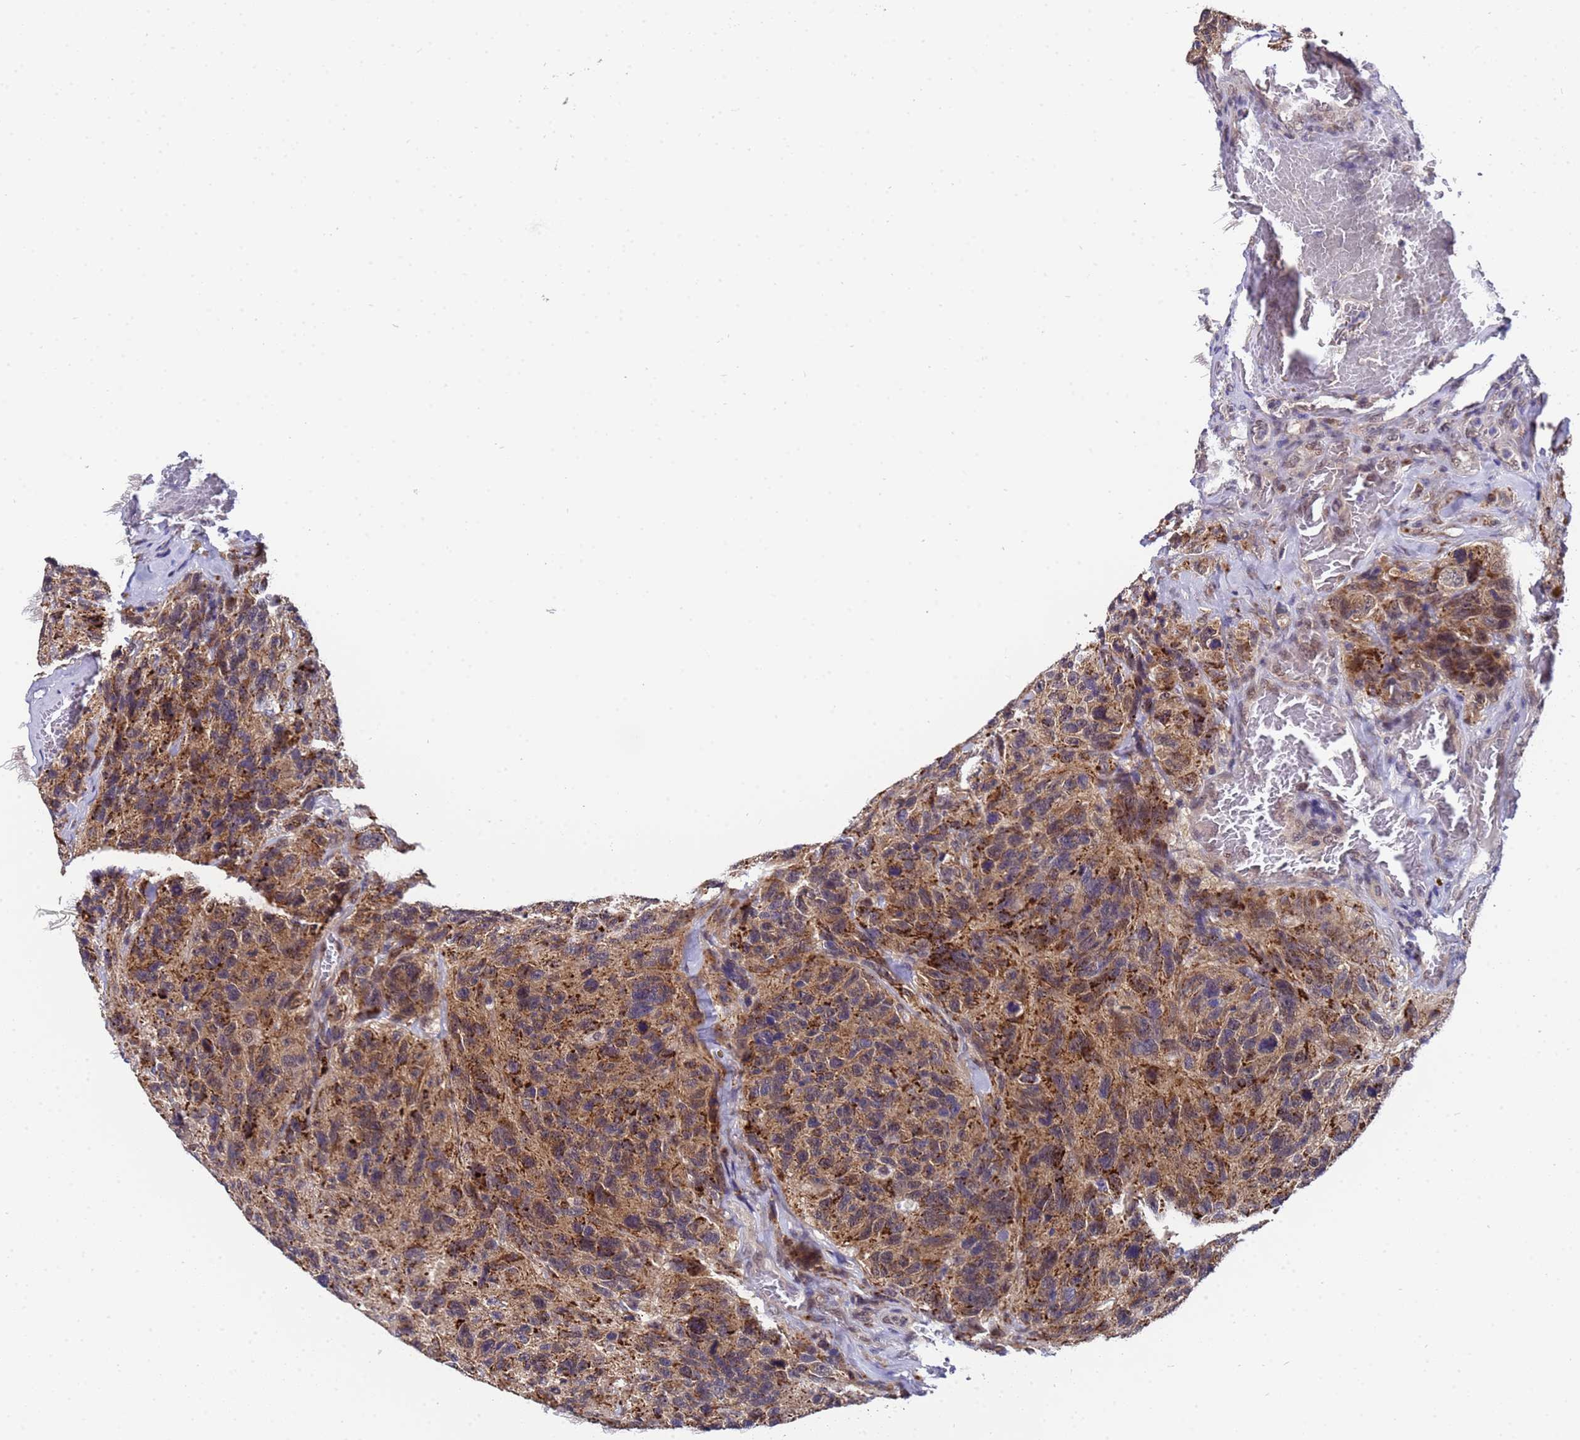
{"staining": {"intensity": "moderate", "quantity": ">75%", "location": "cytoplasmic/membranous"}, "tissue": "glioma", "cell_type": "Tumor cells", "image_type": "cancer", "snomed": [{"axis": "morphology", "description": "Glioma, malignant, High grade"}, {"axis": "topography", "description": "Brain"}], "caption": "Immunohistochemistry (IHC) staining of glioma, which demonstrates medium levels of moderate cytoplasmic/membranous expression in about >75% of tumor cells indicating moderate cytoplasmic/membranous protein expression. The staining was performed using DAB (brown) for protein detection and nuclei were counterstained in hematoxylin (blue).", "gene": "ANAPC13", "patient": {"sex": "male", "age": 69}}